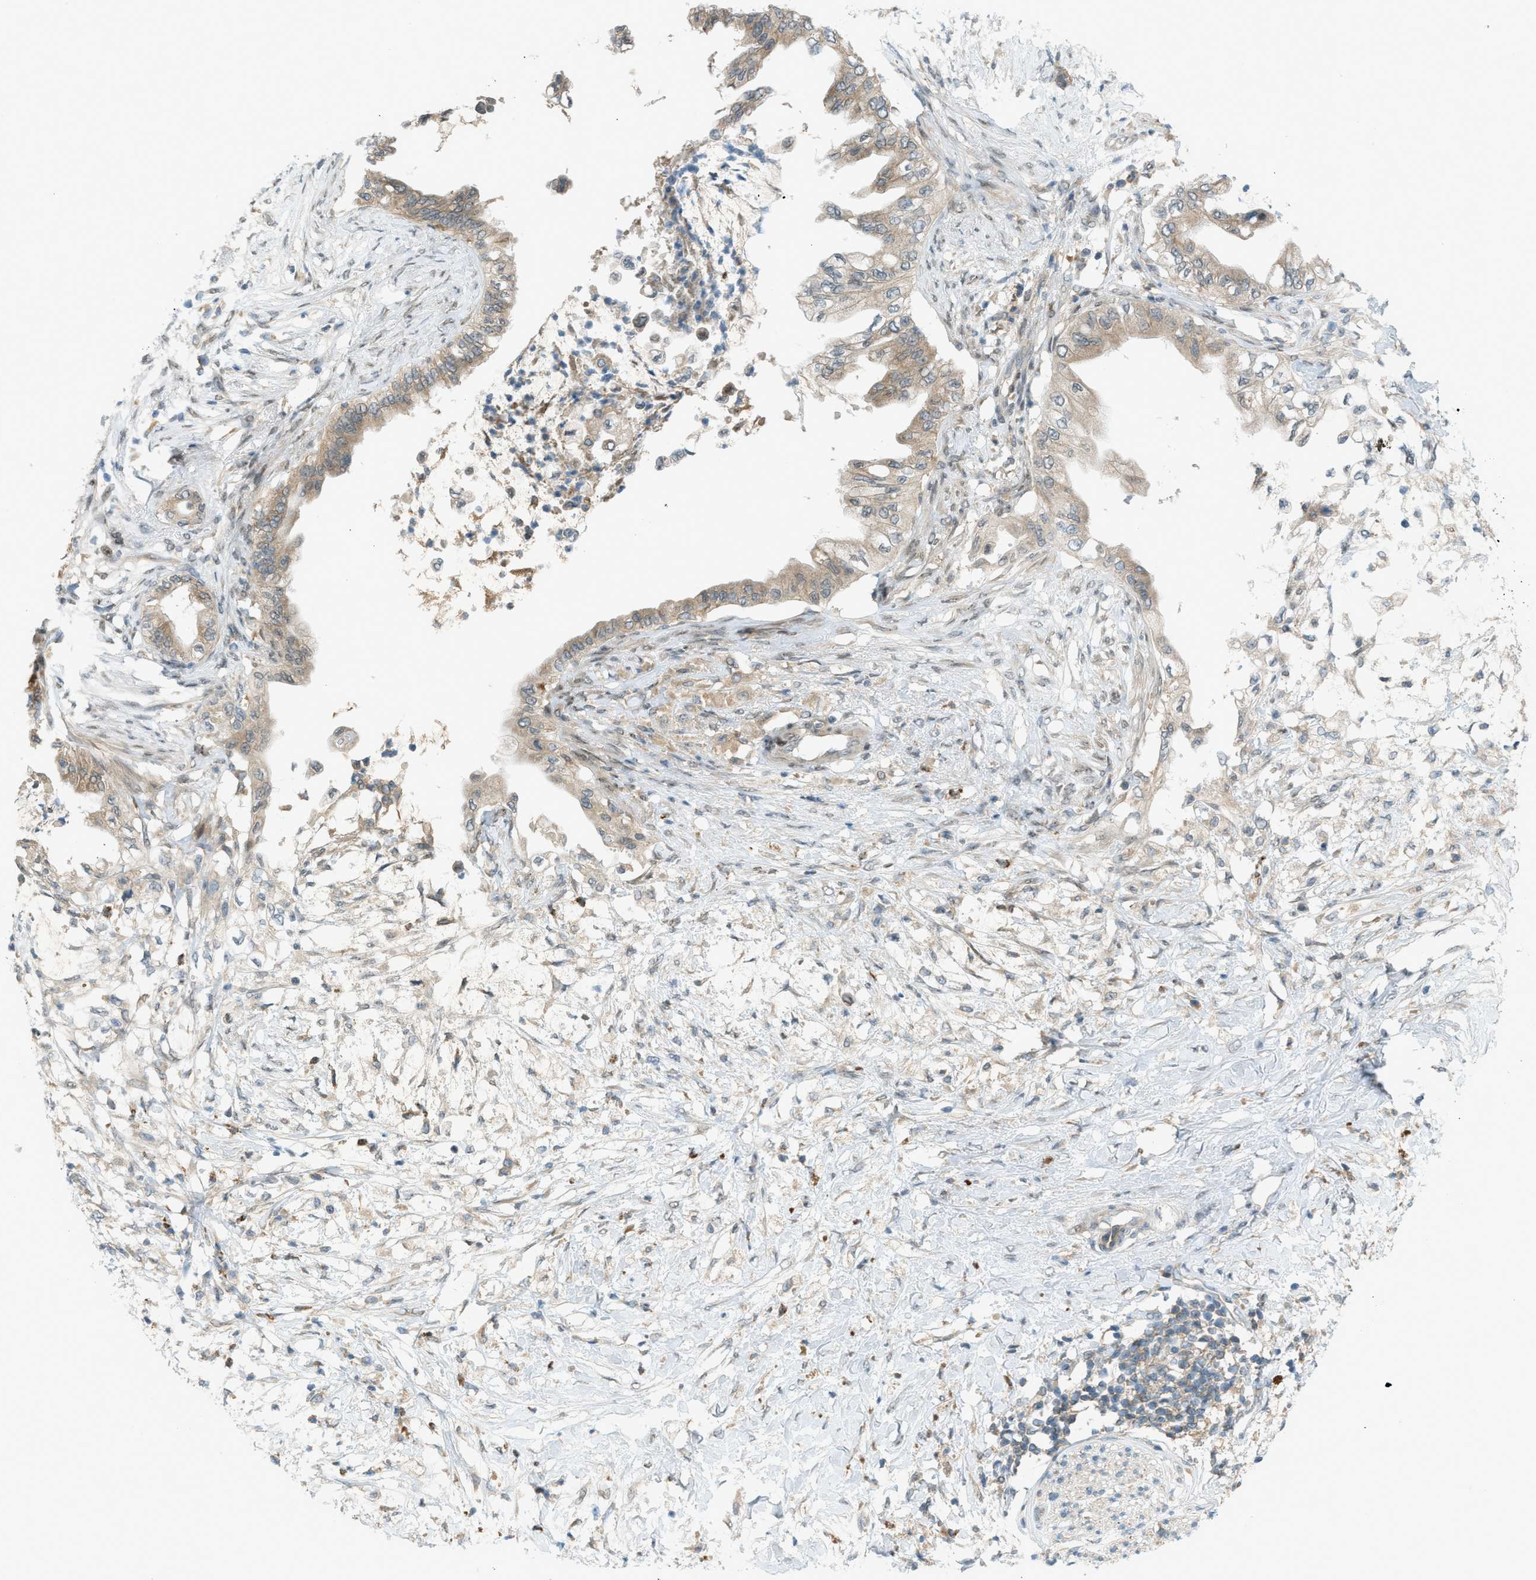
{"staining": {"intensity": "weak", "quantity": ">75%", "location": "cytoplasmic/membranous"}, "tissue": "pancreatic cancer", "cell_type": "Tumor cells", "image_type": "cancer", "snomed": [{"axis": "morphology", "description": "Normal tissue, NOS"}, {"axis": "morphology", "description": "Adenocarcinoma, NOS"}, {"axis": "topography", "description": "Pancreas"}, {"axis": "topography", "description": "Duodenum"}], "caption": "Immunohistochemical staining of pancreatic cancer (adenocarcinoma) exhibits low levels of weak cytoplasmic/membranous positivity in approximately >75% of tumor cells. The protein is shown in brown color, while the nuclei are stained blue.", "gene": "DYRK1A", "patient": {"sex": "female", "age": 60}}